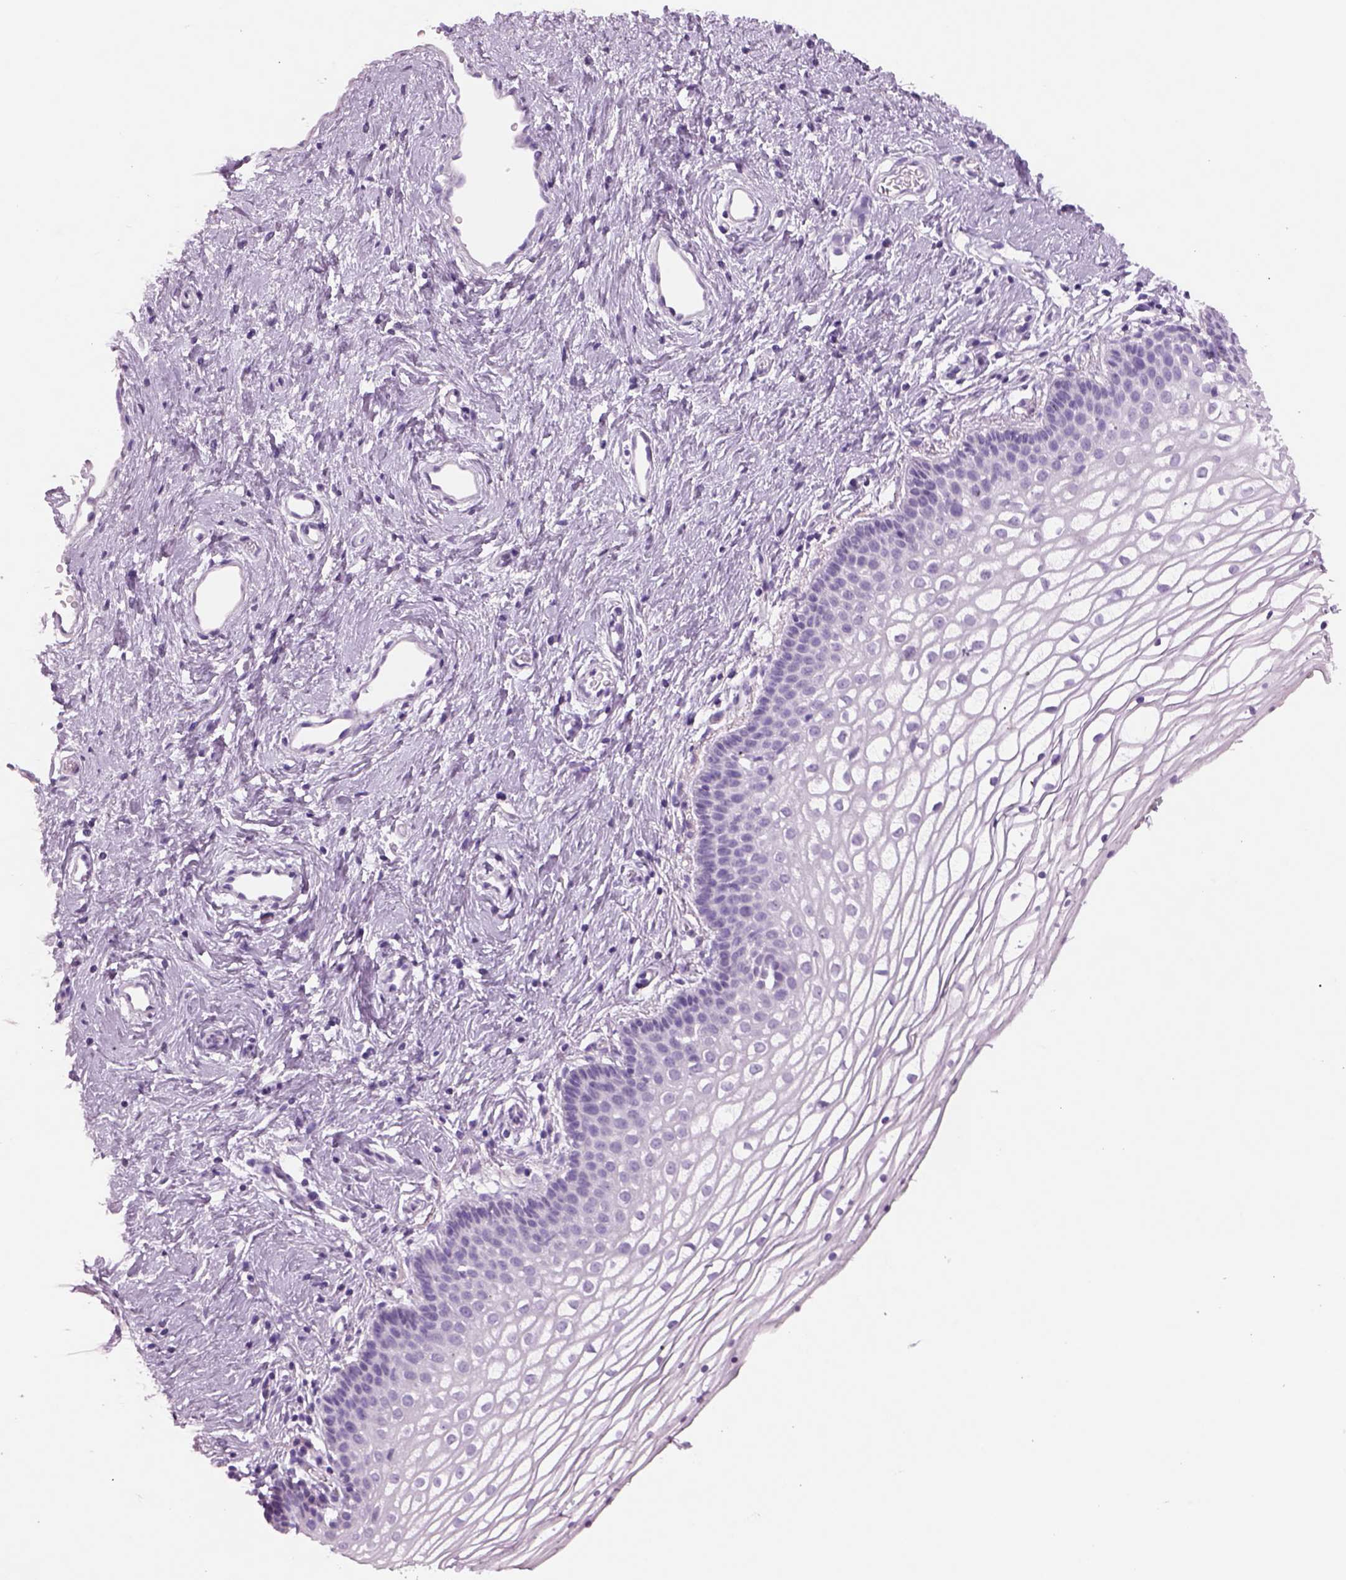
{"staining": {"intensity": "negative", "quantity": "none", "location": "none"}, "tissue": "vagina", "cell_type": "Squamous epithelial cells", "image_type": "normal", "snomed": [{"axis": "morphology", "description": "Normal tissue, NOS"}, {"axis": "topography", "description": "Vagina"}], "caption": "Human vagina stained for a protein using immunohistochemistry (IHC) shows no expression in squamous epithelial cells.", "gene": "RHO", "patient": {"sex": "female", "age": 36}}